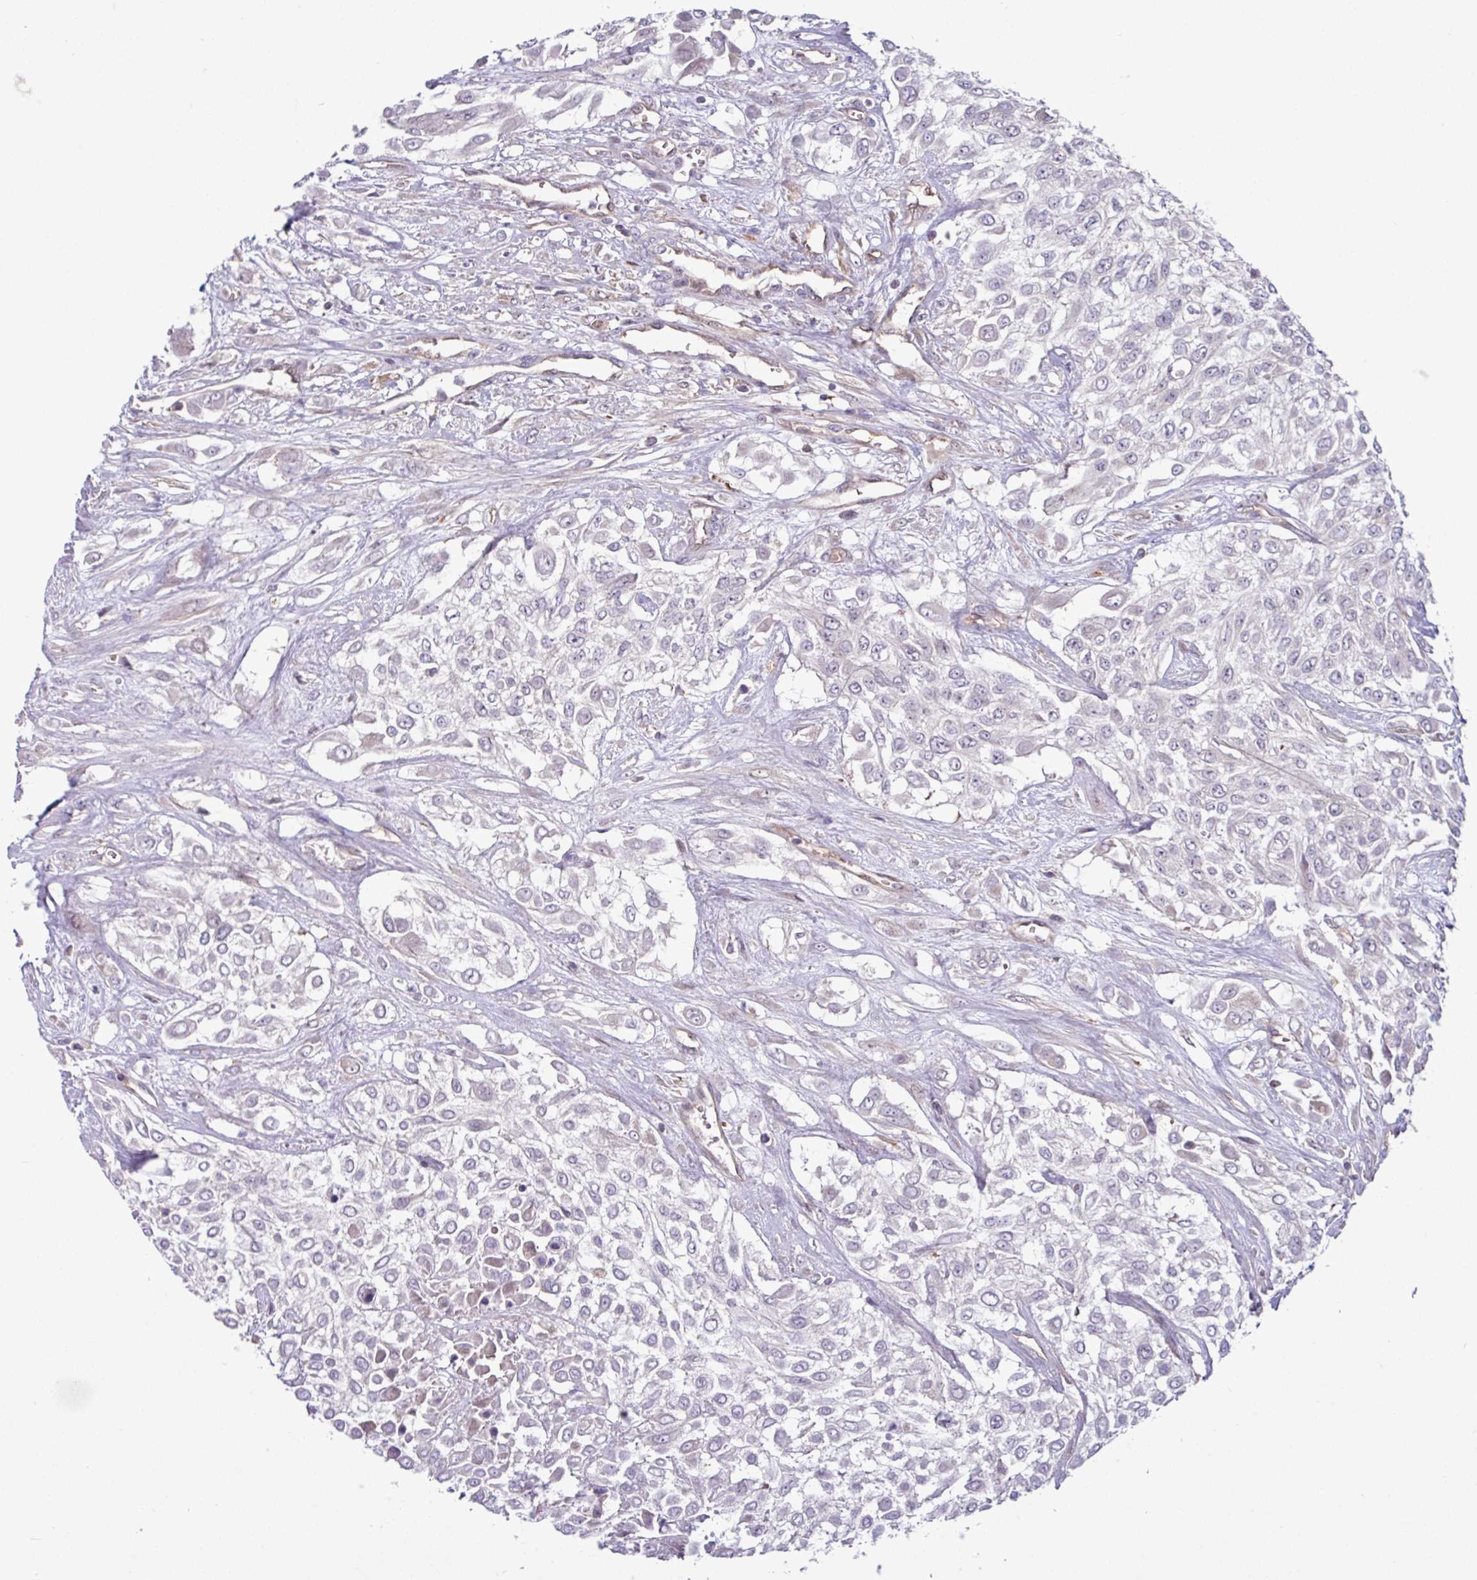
{"staining": {"intensity": "negative", "quantity": "none", "location": "none"}, "tissue": "urothelial cancer", "cell_type": "Tumor cells", "image_type": "cancer", "snomed": [{"axis": "morphology", "description": "Urothelial carcinoma, High grade"}, {"axis": "topography", "description": "Urinary bladder"}], "caption": "This is an immunohistochemistry micrograph of urothelial cancer. There is no expression in tumor cells.", "gene": "B4GALNT4", "patient": {"sex": "male", "age": 57}}